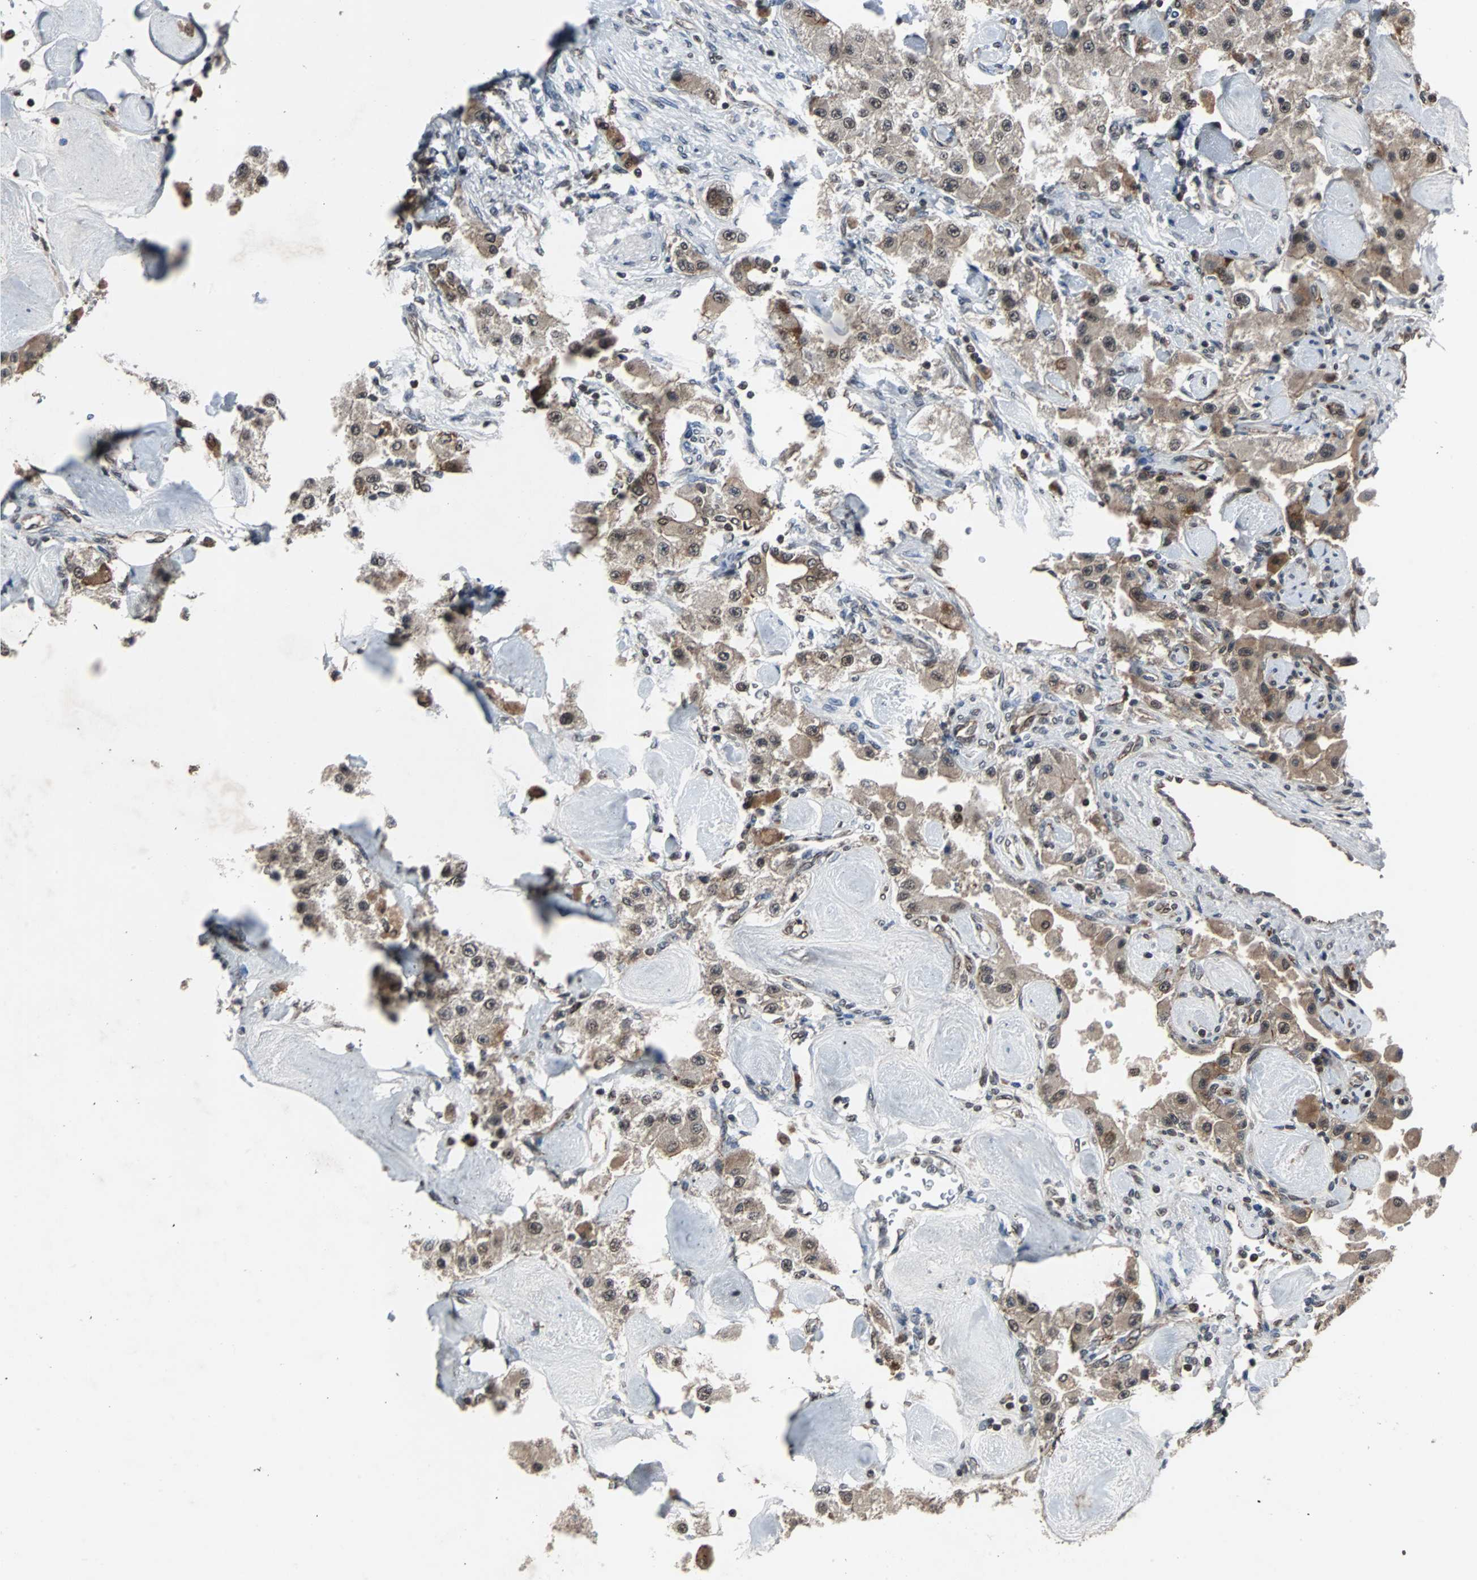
{"staining": {"intensity": "weak", "quantity": ">75%", "location": "cytoplasmic/membranous"}, "tissue": "carcinoid", "cell_type": "Tumor cells", "image_type": "cancer", "snomed": [{"axis": "morphology", "description": "Carcinoid, malignant, NOS"}, {"axis": "topography", "description": "Pancreas"}], "caption": "Carcinoid stained with a brown dye displays weak cytoplasmic/membranous positive positivity in about >75% of tumor cells.", "gene": "LSR", "patient": {"sex": "male", "age": 41}}